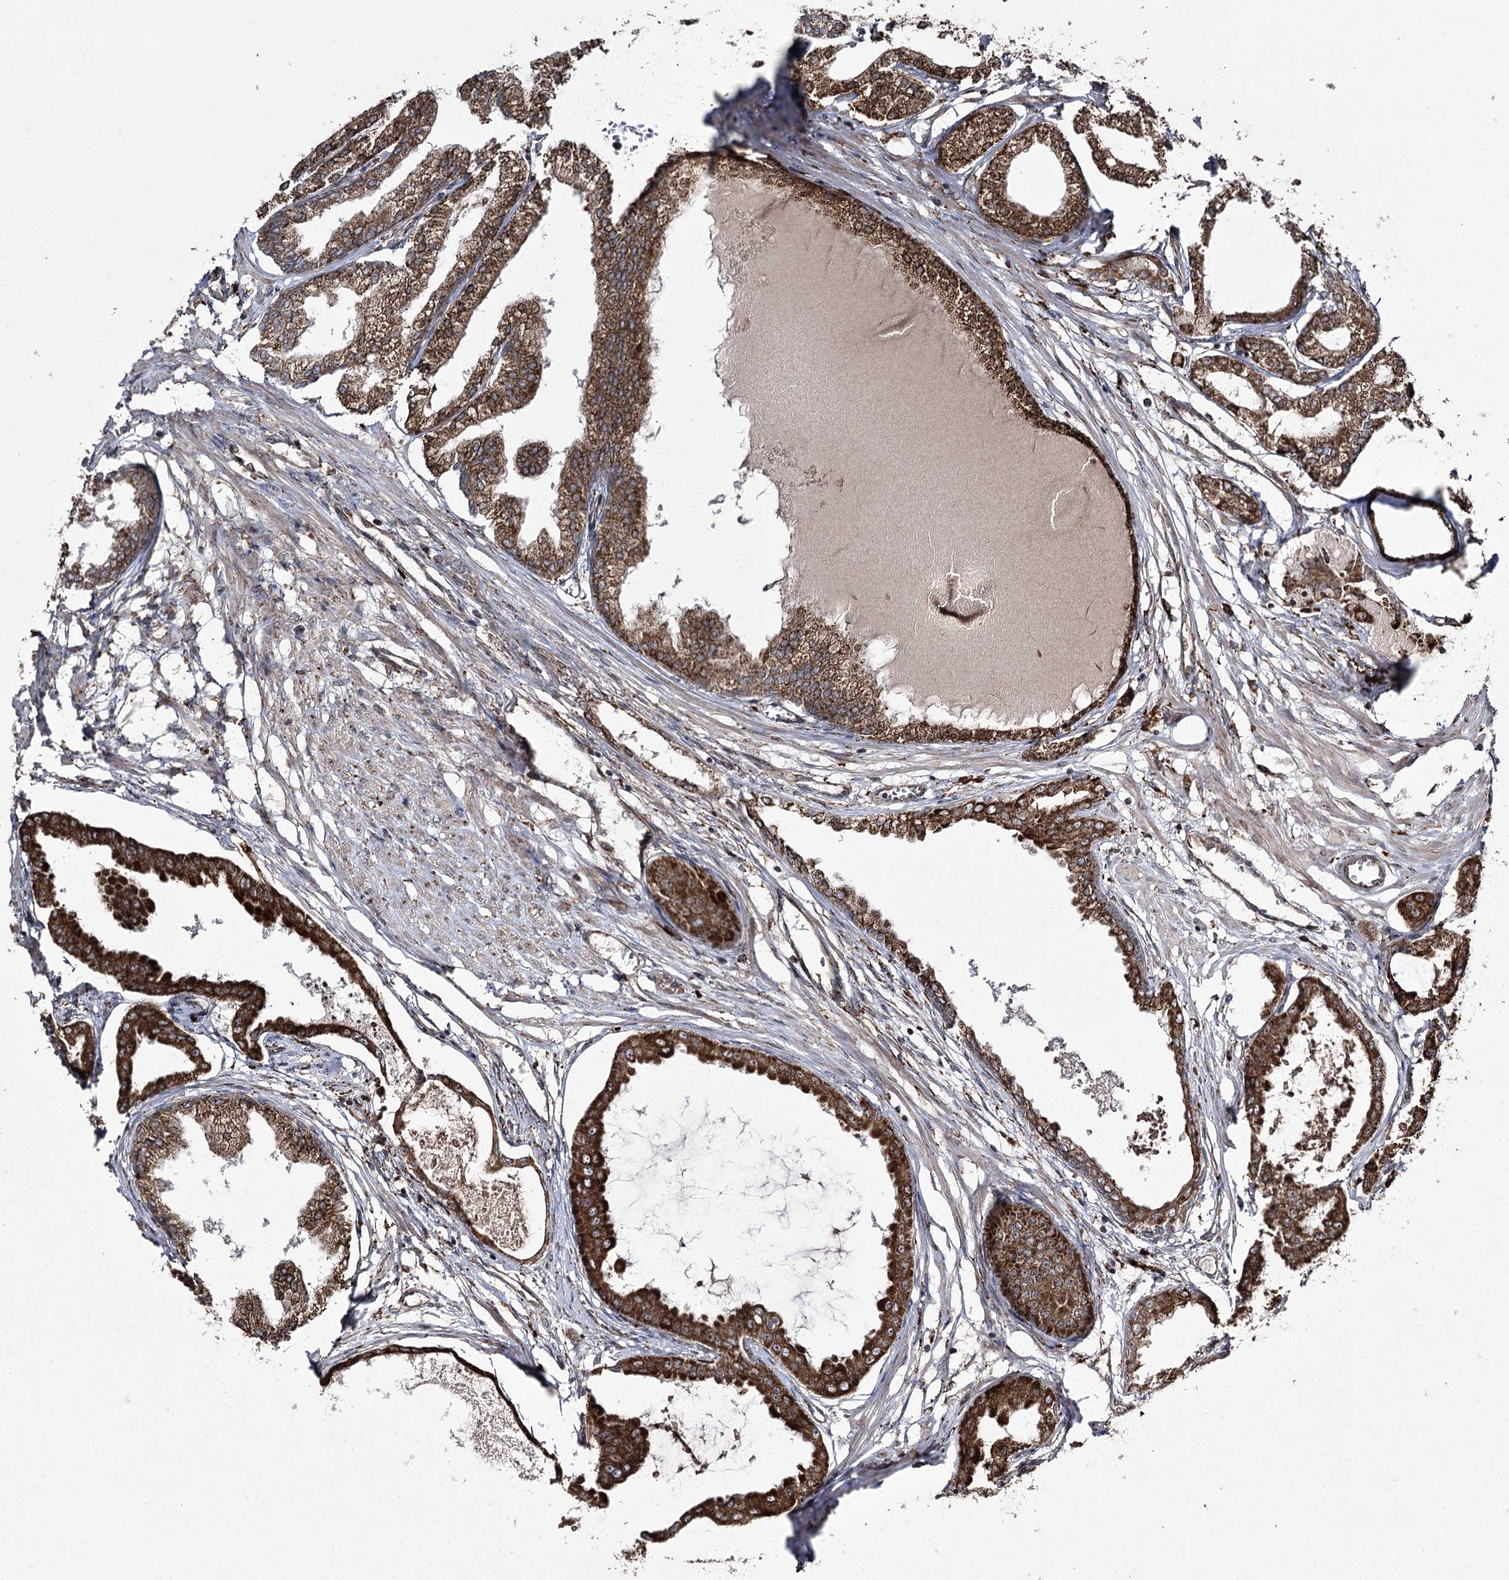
{"staining": {"intensity": "strong", "quantity": ">75%", "location": "cytoplasmic/membranous"}, "tissue": "prostate cancer", "cell_type": "Tumor cells", "image_type": "cancer", "snomed": [{"axis": "morphology", "description": "Adenocarcinoma, Low grade"}, {"axis": "topography", "description": "Prostate"}], "caption": "This is an image of immunohistochemistry (IHC) staining of adenocarcinoma (low-grade) (prostate), which shows strong positivity in the cytoplasmic/membranous of tumor cells.", "gene": "FANCL", "patient": {"sex": "male", "age": 63}}